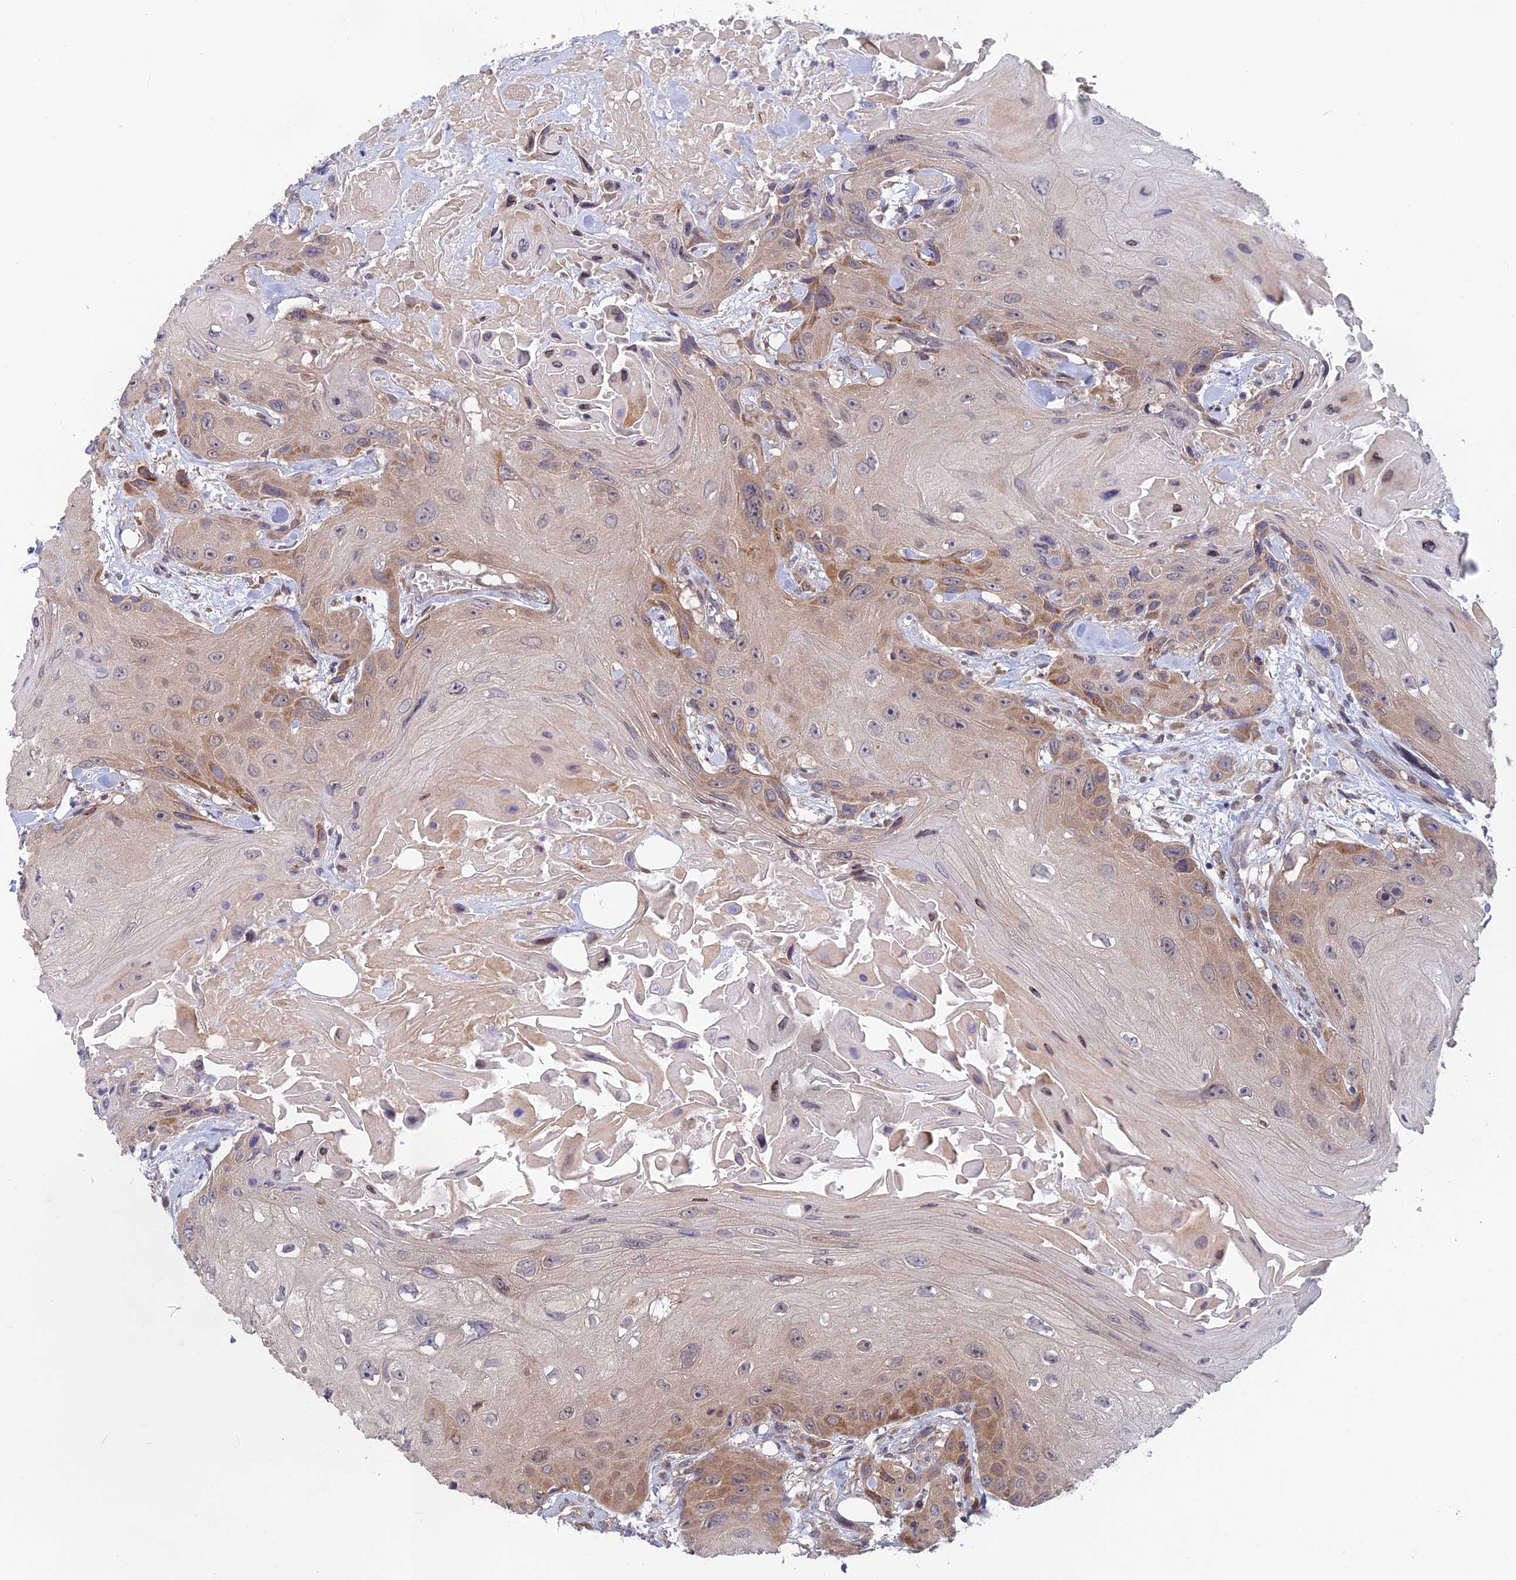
{"staining": {"intensity": "weak", "quantity": ">75%", "location": "cytoplasmic/membranous"}, "tissue": "head and neck cancer", "cell_type": "Tumor cells", "image_type": "cancer", "snomed": [{"axis": "morphology", "description": "Squamous cell carcinoma, NOS"}, {"axis": "topography", "description": "Head-Neck"}], "caption": "There is low levels of weak cytoplasmic/membranous staining in tumor cells of squamous cell carcinoma (head and neck), as demonstrated by immunohistochemical staining (brown color).", "gene": "SRA1", "patient": {"sex": "male", "age": 81}}